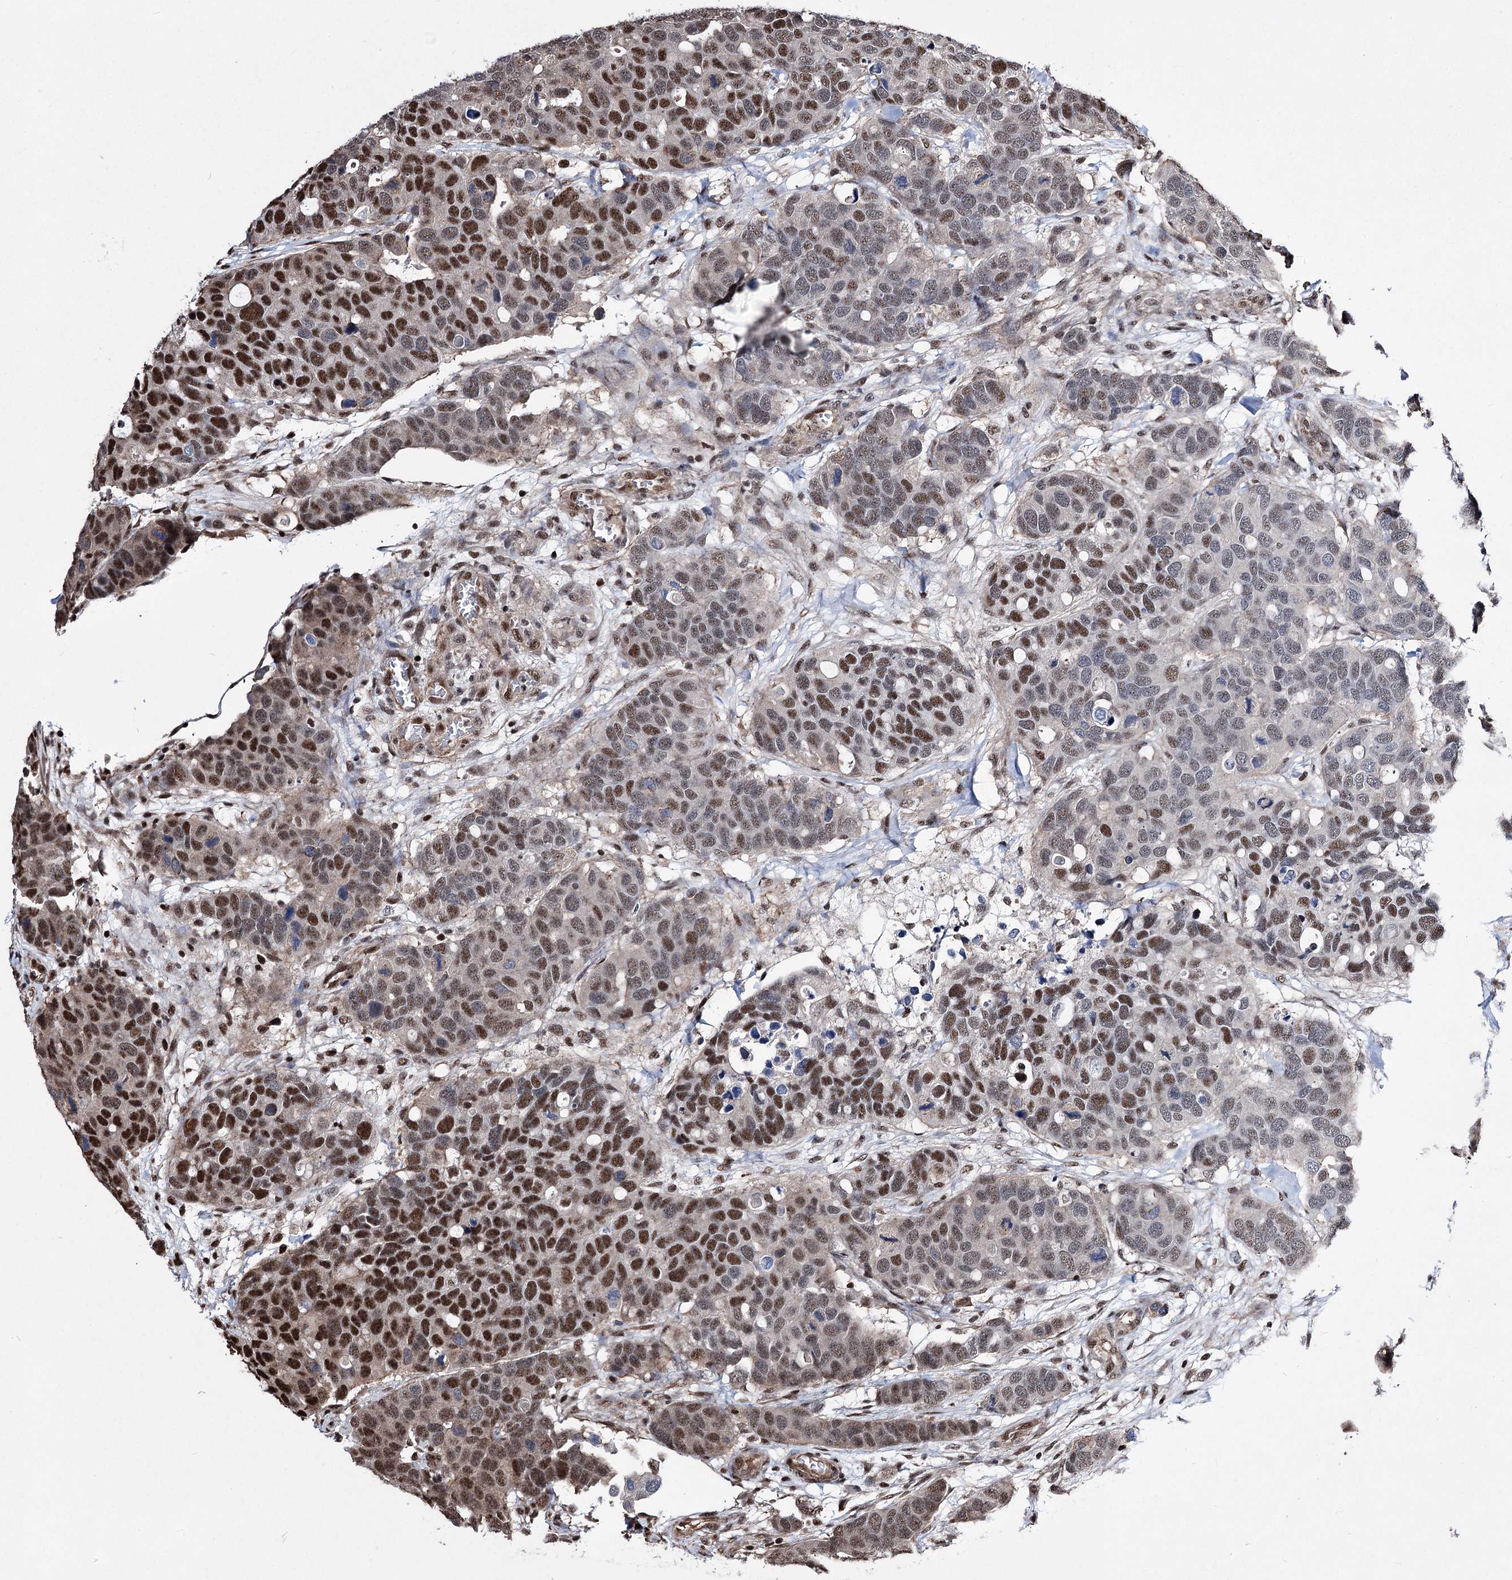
{"staining": {"intensity": "moderate", "quantity": "25%-75%", "location": "nuclear"}, "tissue": "breast cancer", "cell_type": "Tumor cells", "image_type": "cancer", "snomed": [{"axis": "morphology", "description": "Duct carcinoma"}, {"axis": "topography", "description": "Breast"}], "caption": "Intraductal carcinoma (breast) stained for a protein demonstrates moderate nuclear positivity in tumor cells.", "gene": "CHMP7", "patient": {"sex": "female", "age": 83}}